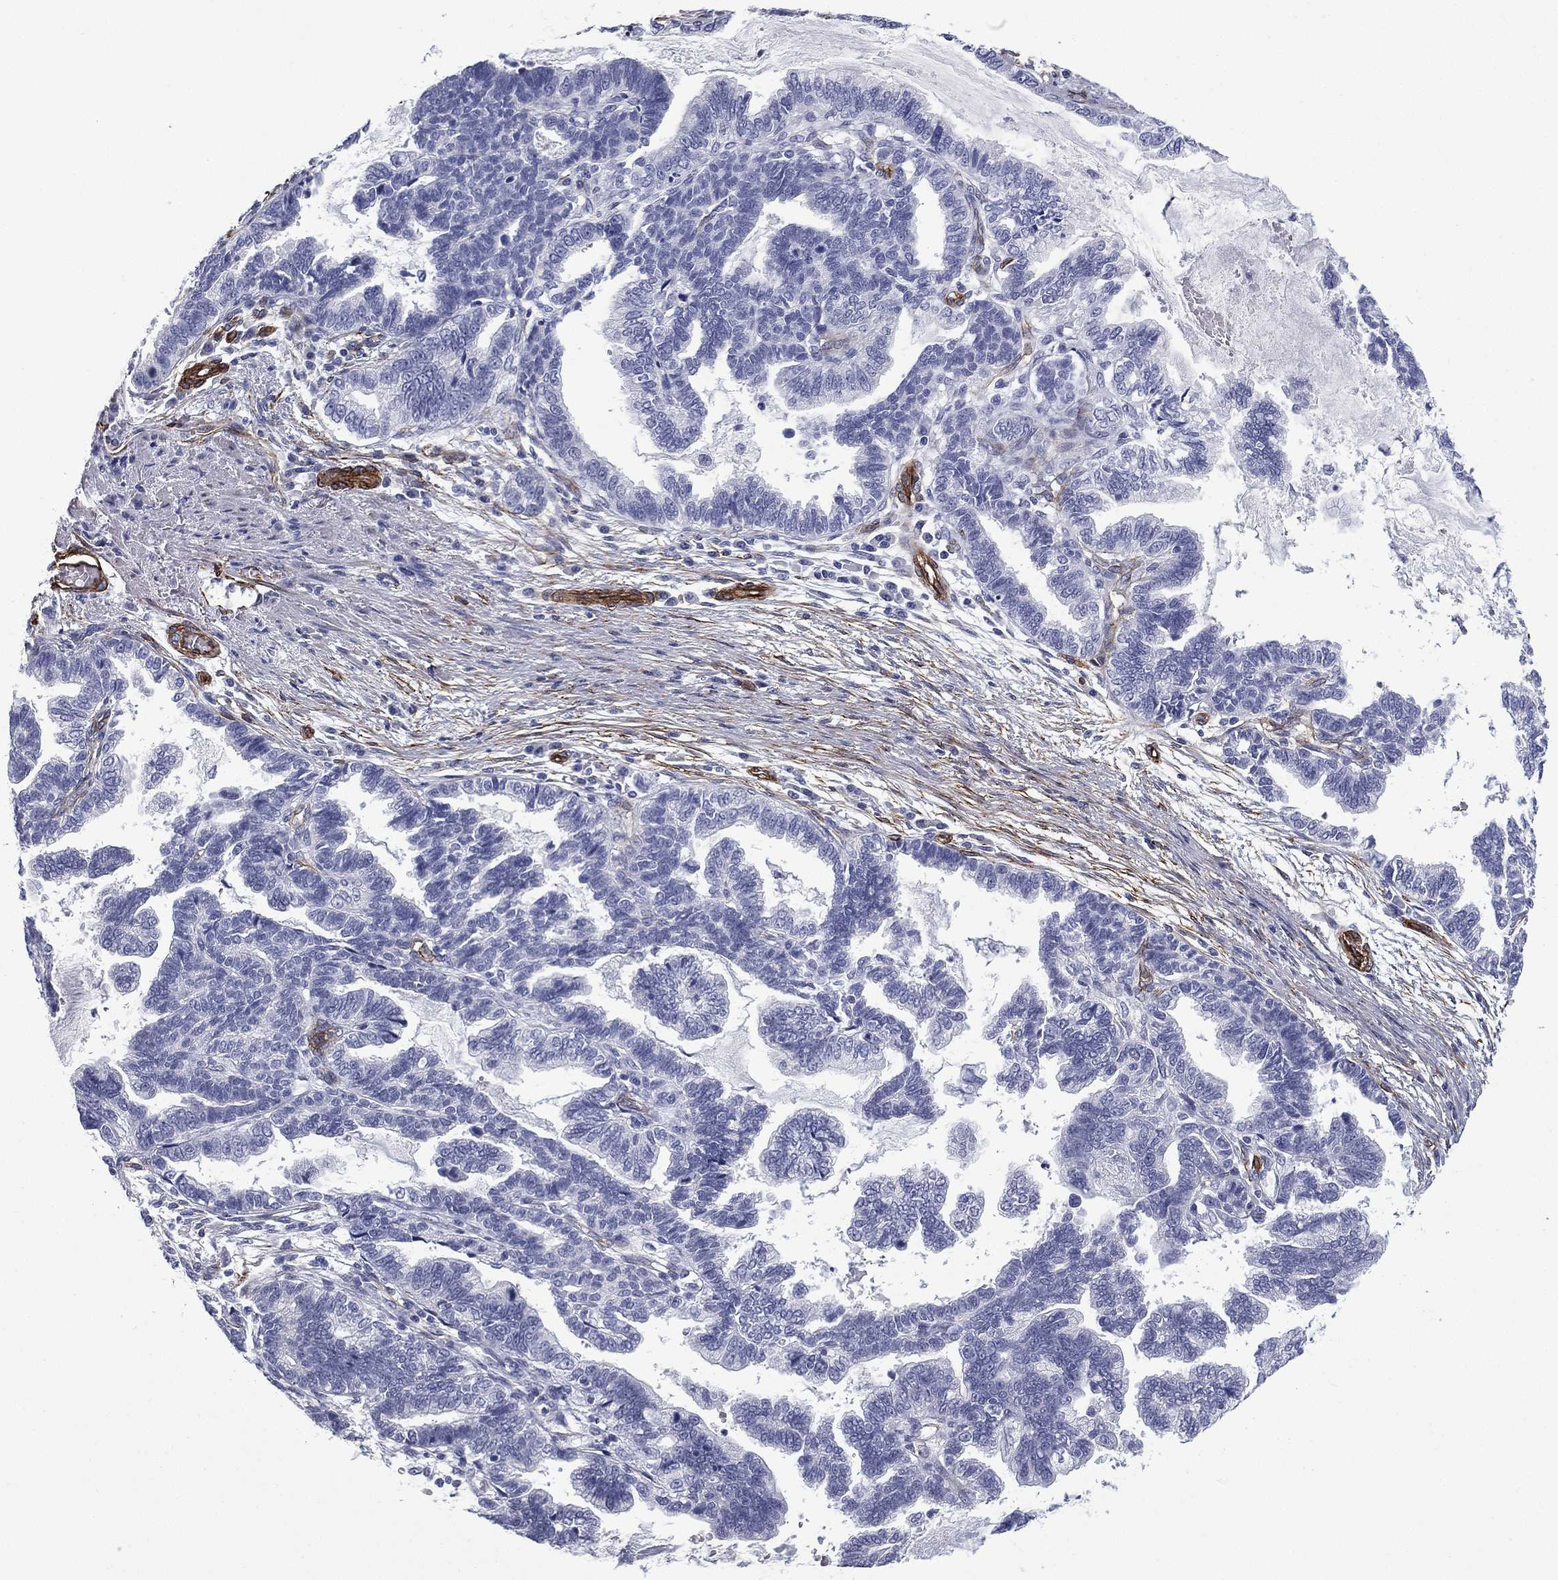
{"staining": {"intensity": "negative", "quantity": "none", "location": "none"}, "tissue": "stomach cancer", "cell_type": "Tumor cells", "image_type": "cancer", "snomed": [{"axis": "morphology", "description": "Adenocarcinoma, NOS"}, {"axis": "topography", "description": "Stomach"}], "caption": "This is a histopathology image of immunohistochemistry (IHC) staining of stomach adenocarcinoma, which shows no expression in tumor cells.", "gene": "CAVIN3", "patient": {"sex": "male", "age": 83}}